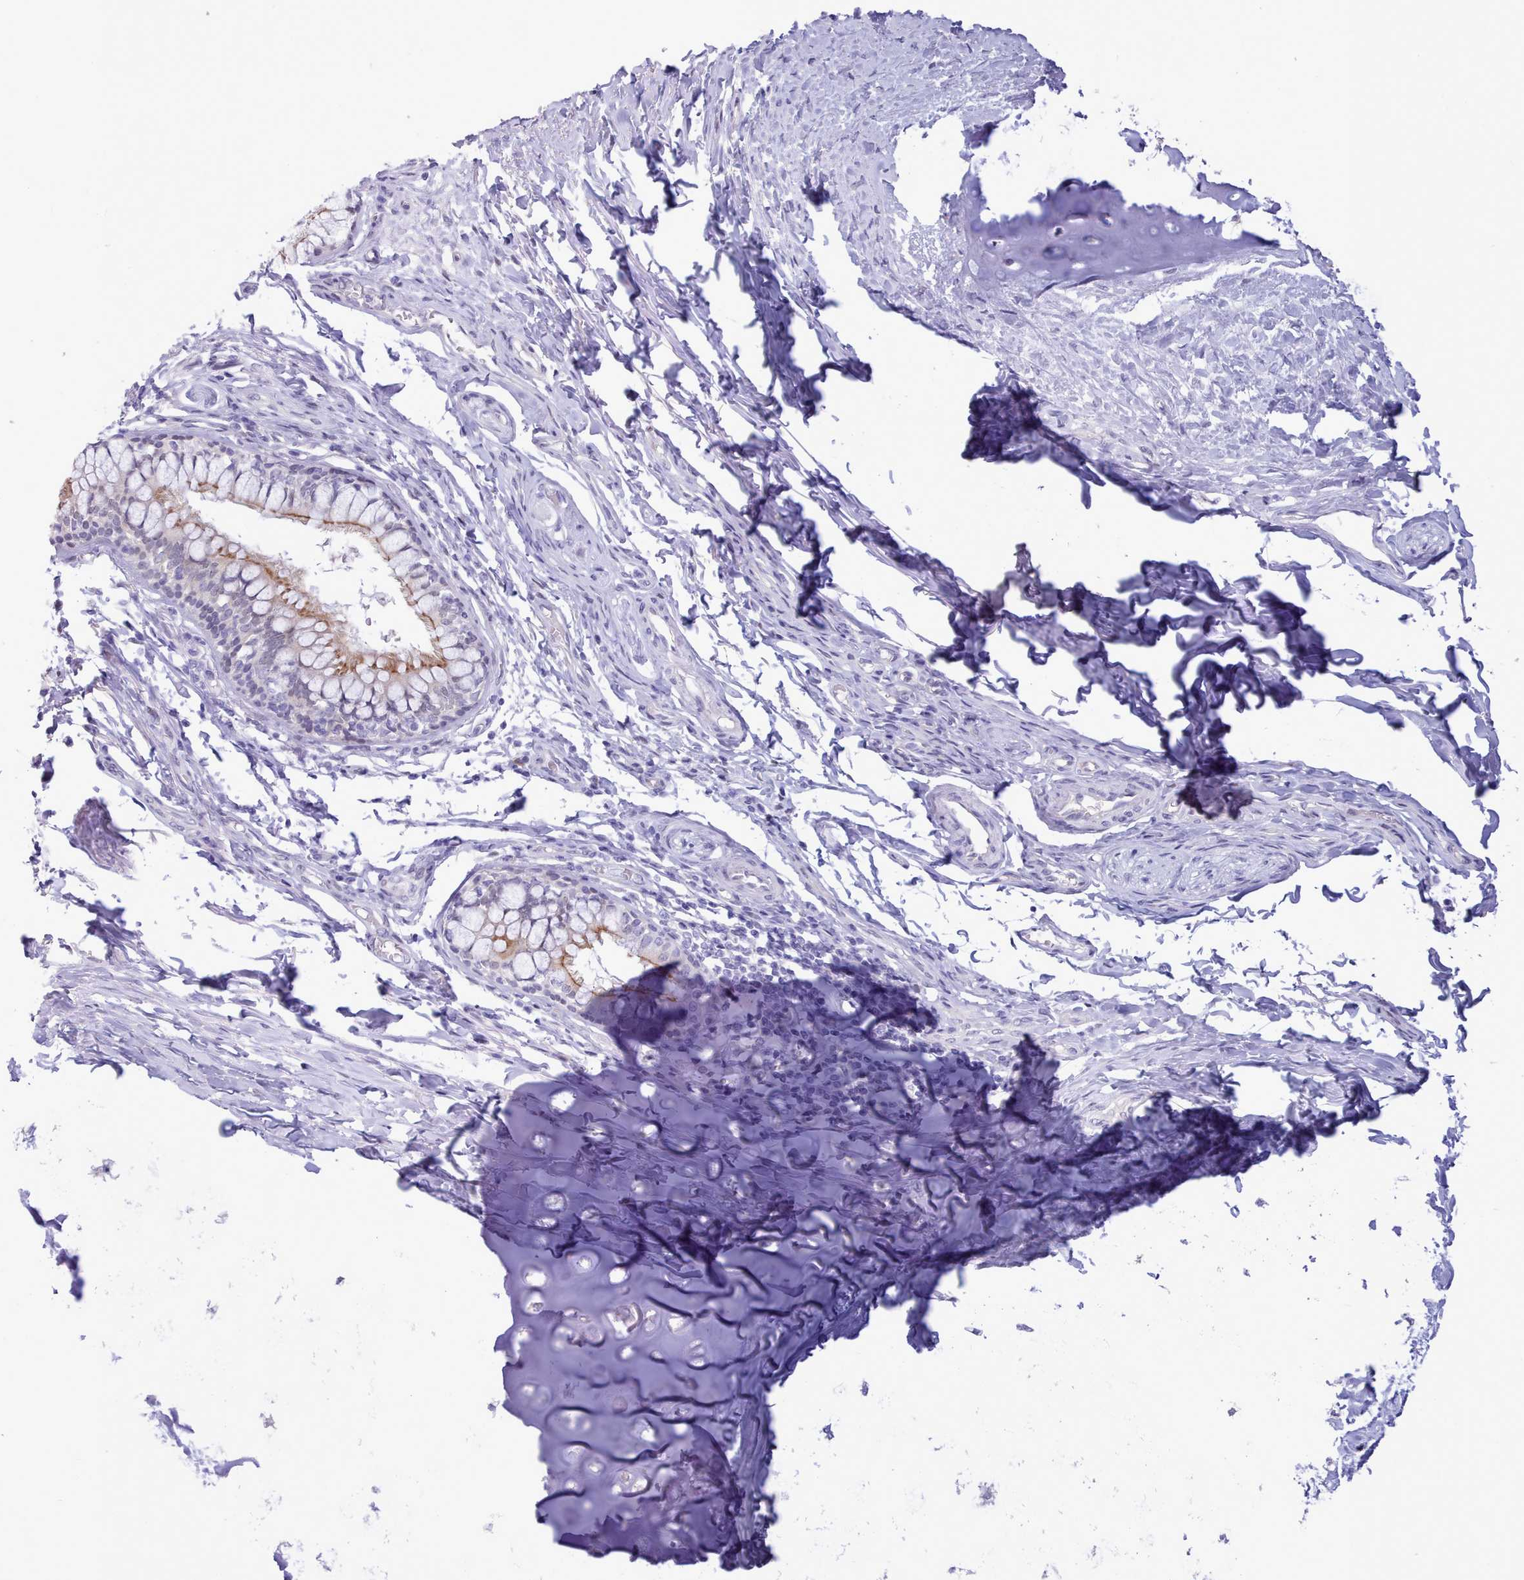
{"staining": {"intensity": "moderate", "quantity": "<25%", "location": "cytoplasmic/membranous"}, "tissue": "bronchus", "cell_type": "Respiratory epithelial cells", "image_type": "normal", "snomed": [{"axis": "morphology", "description": "Normal tissue, NOS"}, {"axis": "topography", "description": "Cartilage tissue"}, {"axis": "topography", "description": "Bronchus"}], "caption": "A brown stain labels moderate cytoplasmic/membranous positivity of a protein in respiratory epithelial cells of unremarkable bronchus. The protein is shown in brown color, while the nuclei are stained blue.", "gene": "TMEM253", "patient": {"sex": "female", "age": 36}}